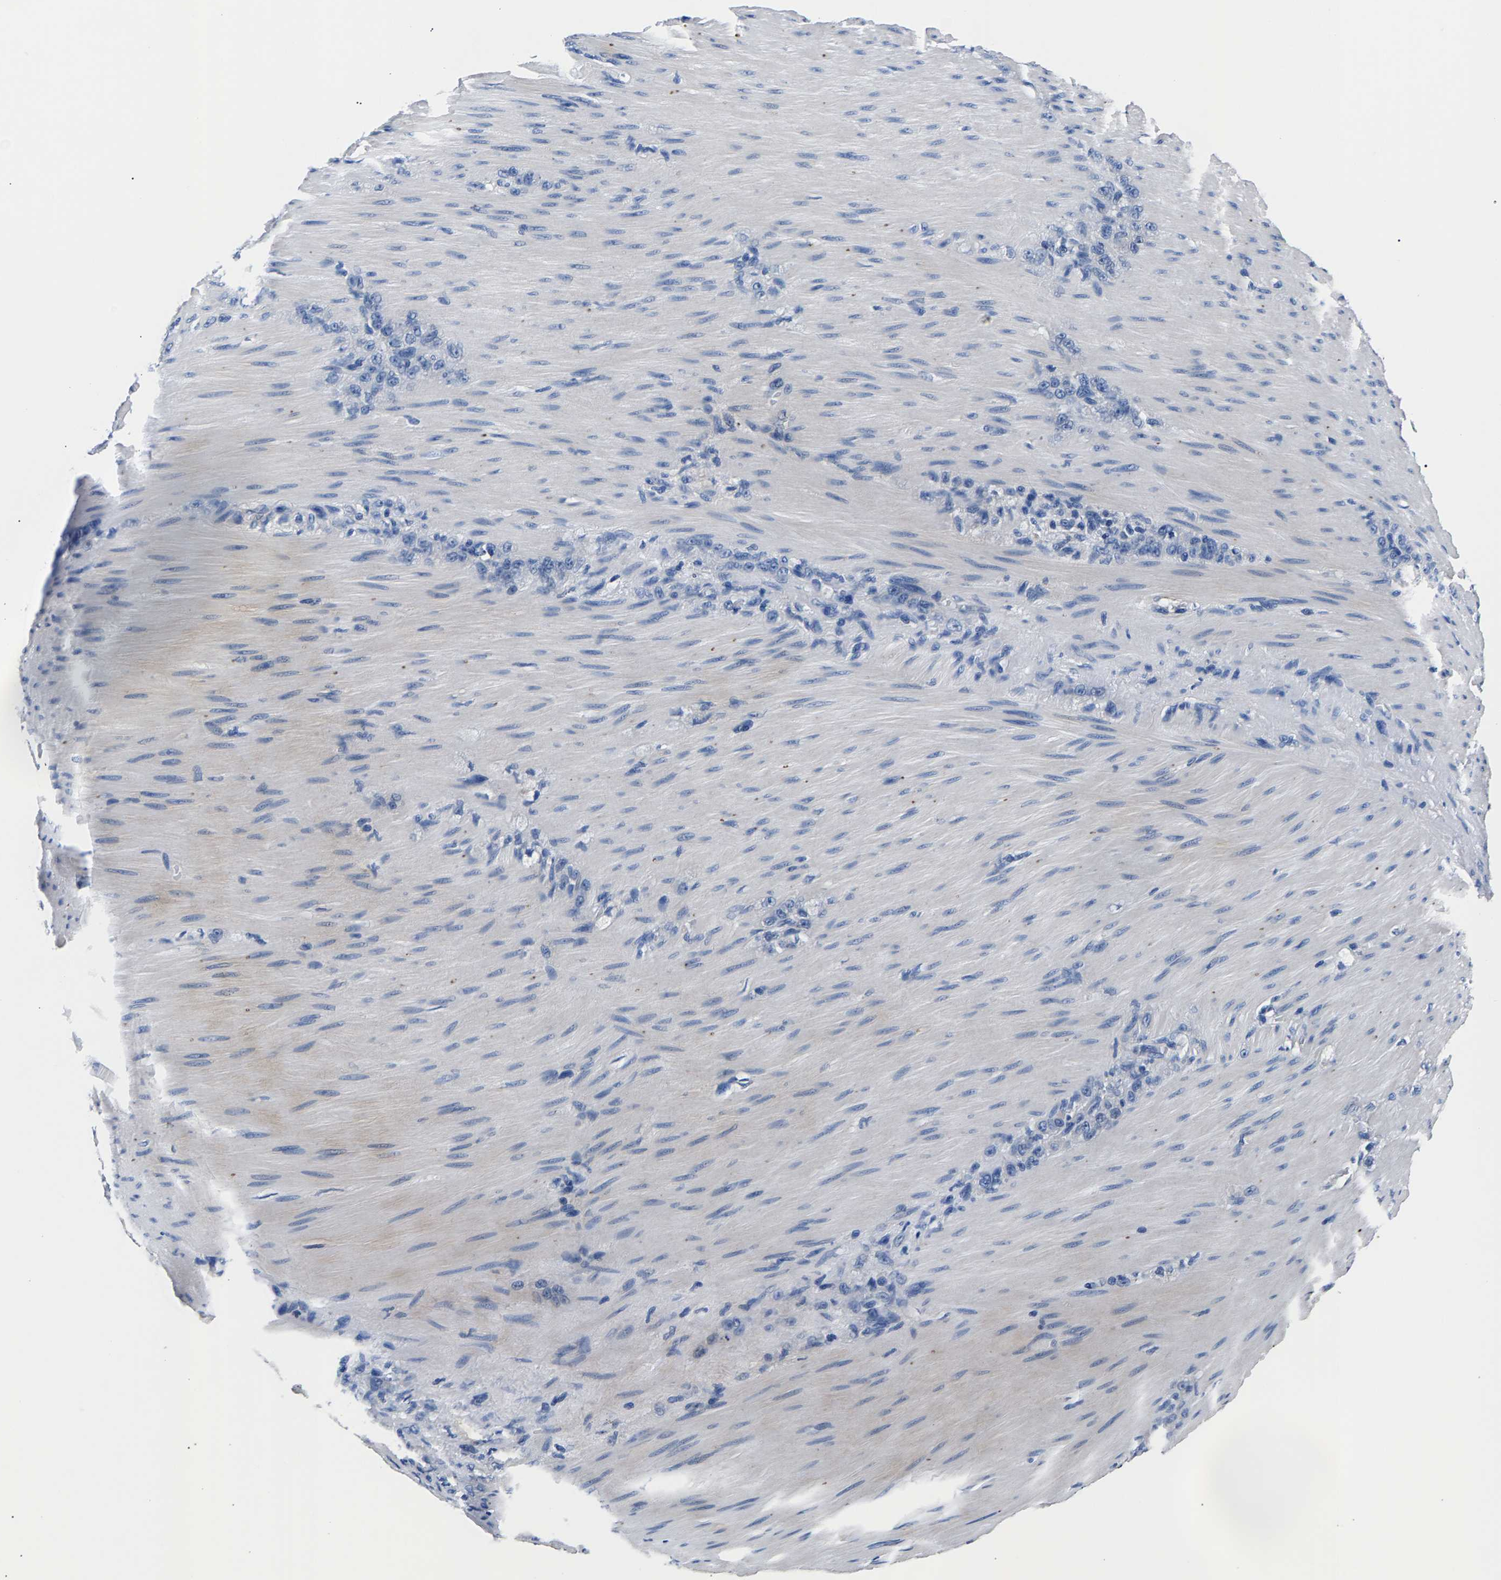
{"staining": {"intensity": "negative", "quantity": "none", "location": "none"}, "tissue": "stomach cancer", "cell_type": "Tumor cells", "image_type": "cancer", "snomed": [{"axis": "morphology", "description": "Normal tissue, NOS"}, {"axis": "morphology", "description": "Adenocarcinoma, NOS"}, {"axis": "topography", "description": "Stomach"}], "caption": "This is a photomicrograph of immunohistochemistry staining of stomach cancer (adenocarcinoma), which shows no staining in tumor cells.", "gene": "PHF24", "patient": {"sex": "male", "age": 82}}